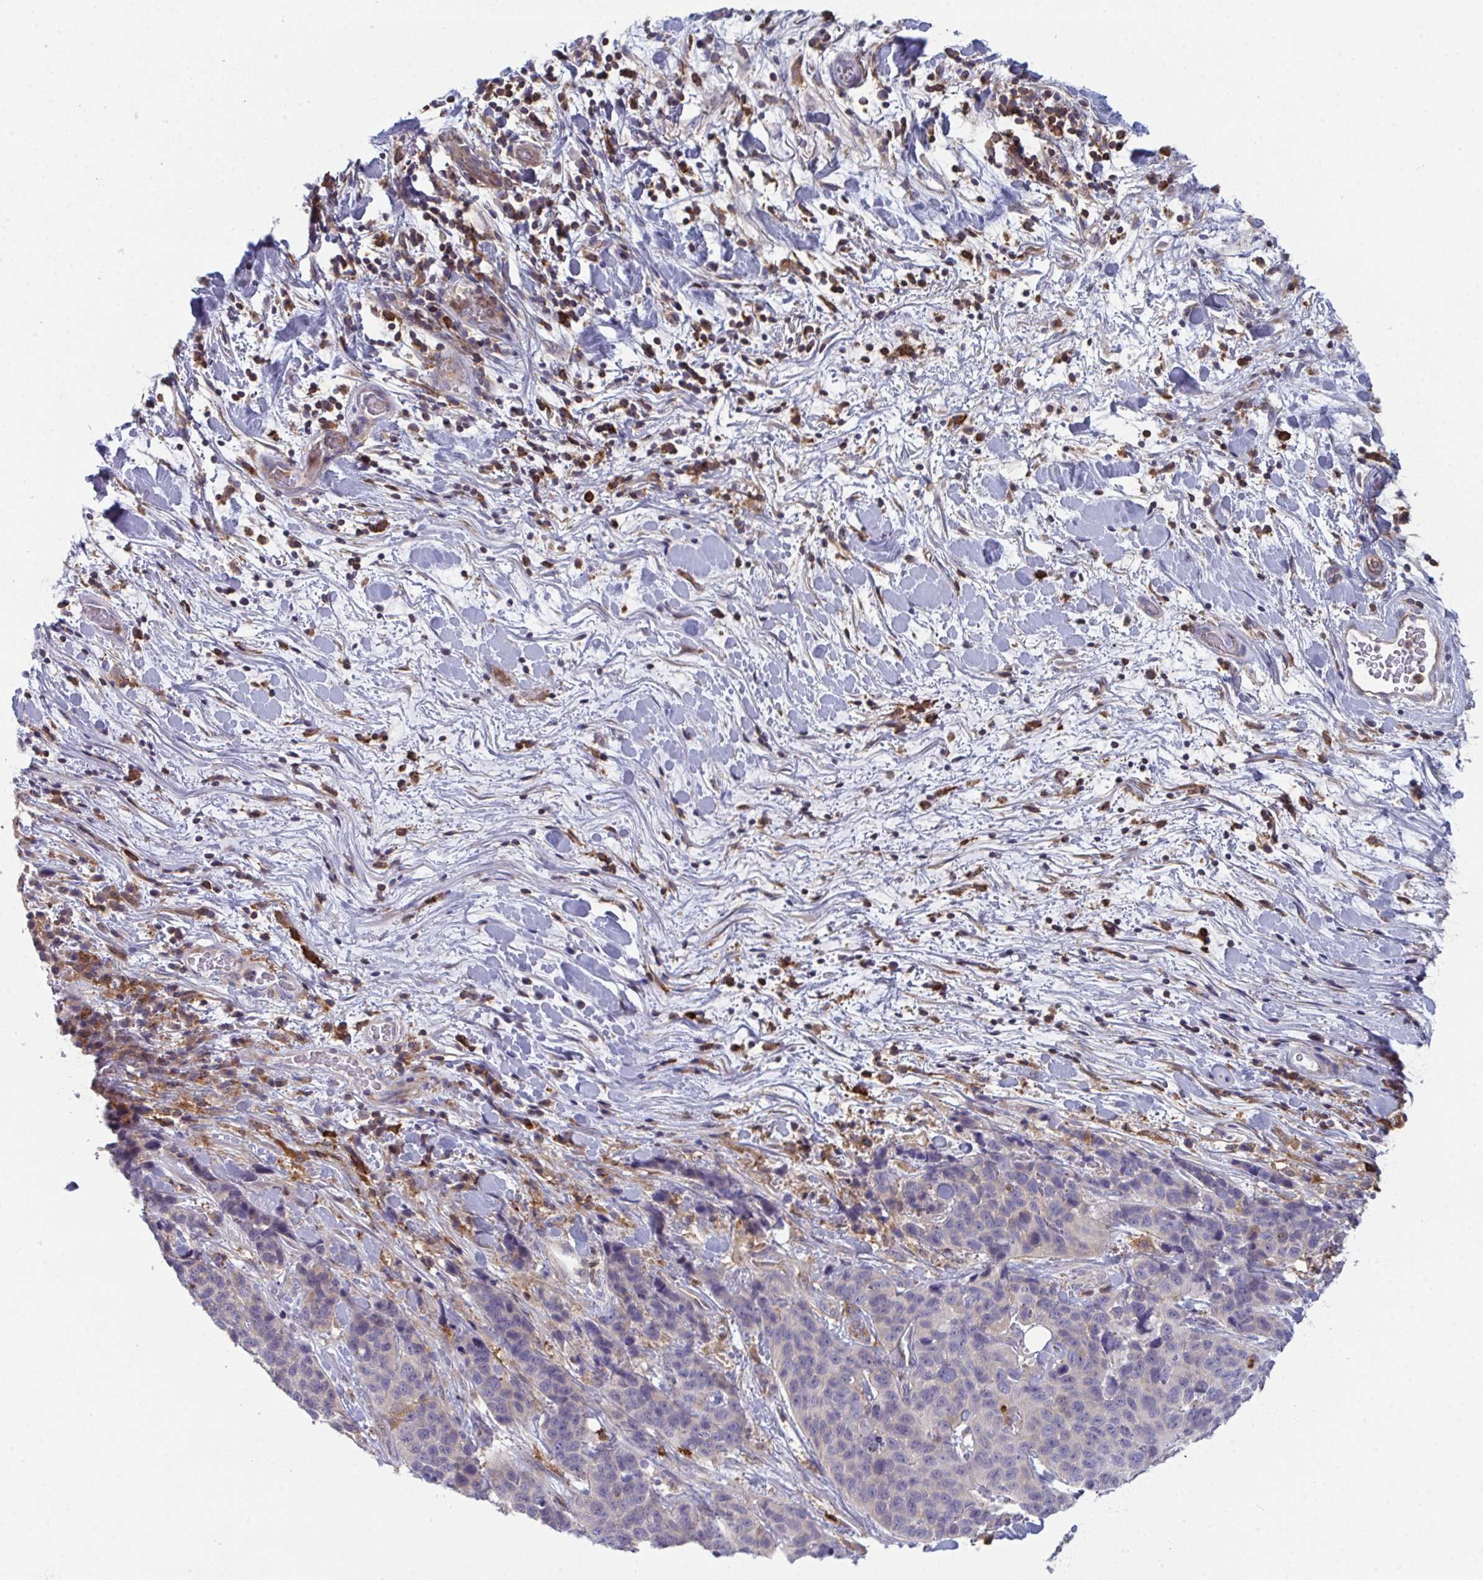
{"staining": {"intensity": "negative", "quantity": "none", "location": "none"}, "tissue": "lung cancer", "cell_type": "Tumor cells", "image_type": "cancer", "snomed": [{"axis": "morphology", "description": "Squamous cell carcinoma, NOS"}, {"axis": "topography", "description": "Lung"}], "caption": "This is an IHC histopathology image of lung cancer (squamous cell carcinoma). There is no expression in tumor cells.", "gene": "DISP2", "patient": {"sex": "male", "age": 62}}